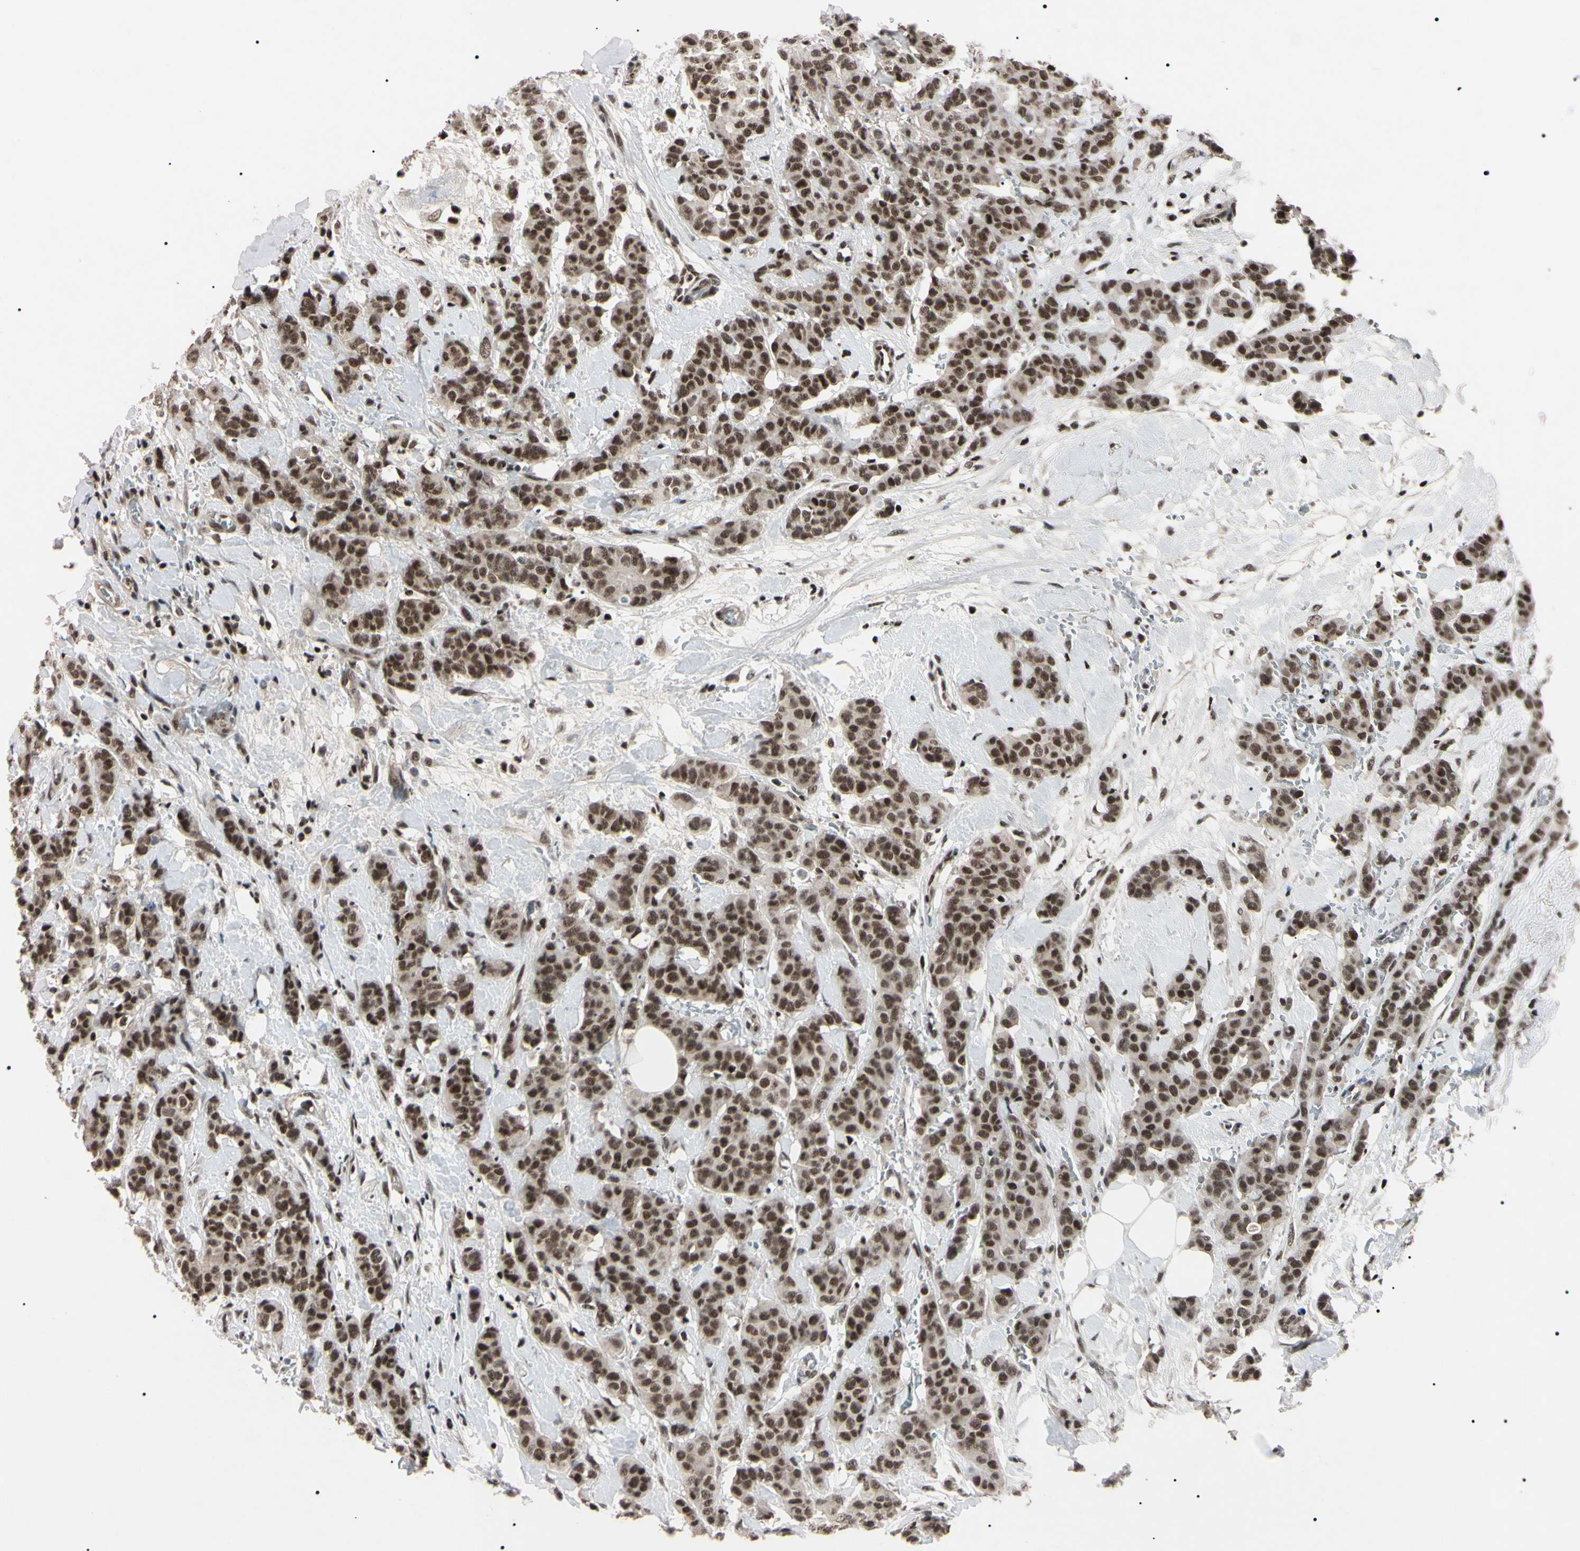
{"staining": {"intensity": "moderate", "quantity": ">75%", "location": "cytoplasmic/membranous,nuclear"}, "tissue": "breast cancer", "cell_type": "Tumor cells", "image_type": "cancer", "snomed": [{"axis": "morphology", "description": "Normal tissue, NOS"}, {"axis": "morphology", "description": "Duct carcinoma"}, {"axis": "topography", "description": "Breast"}], "caption": "Immunohistochemistry of breast invasive ductal carcinoma exhibits medium levels of moderate cytoplasmic/membranous and nuclear staining in approximately >75% of tumor cells.", "gene": "YY1", "patient": {"sex": "female", "age": 40}}